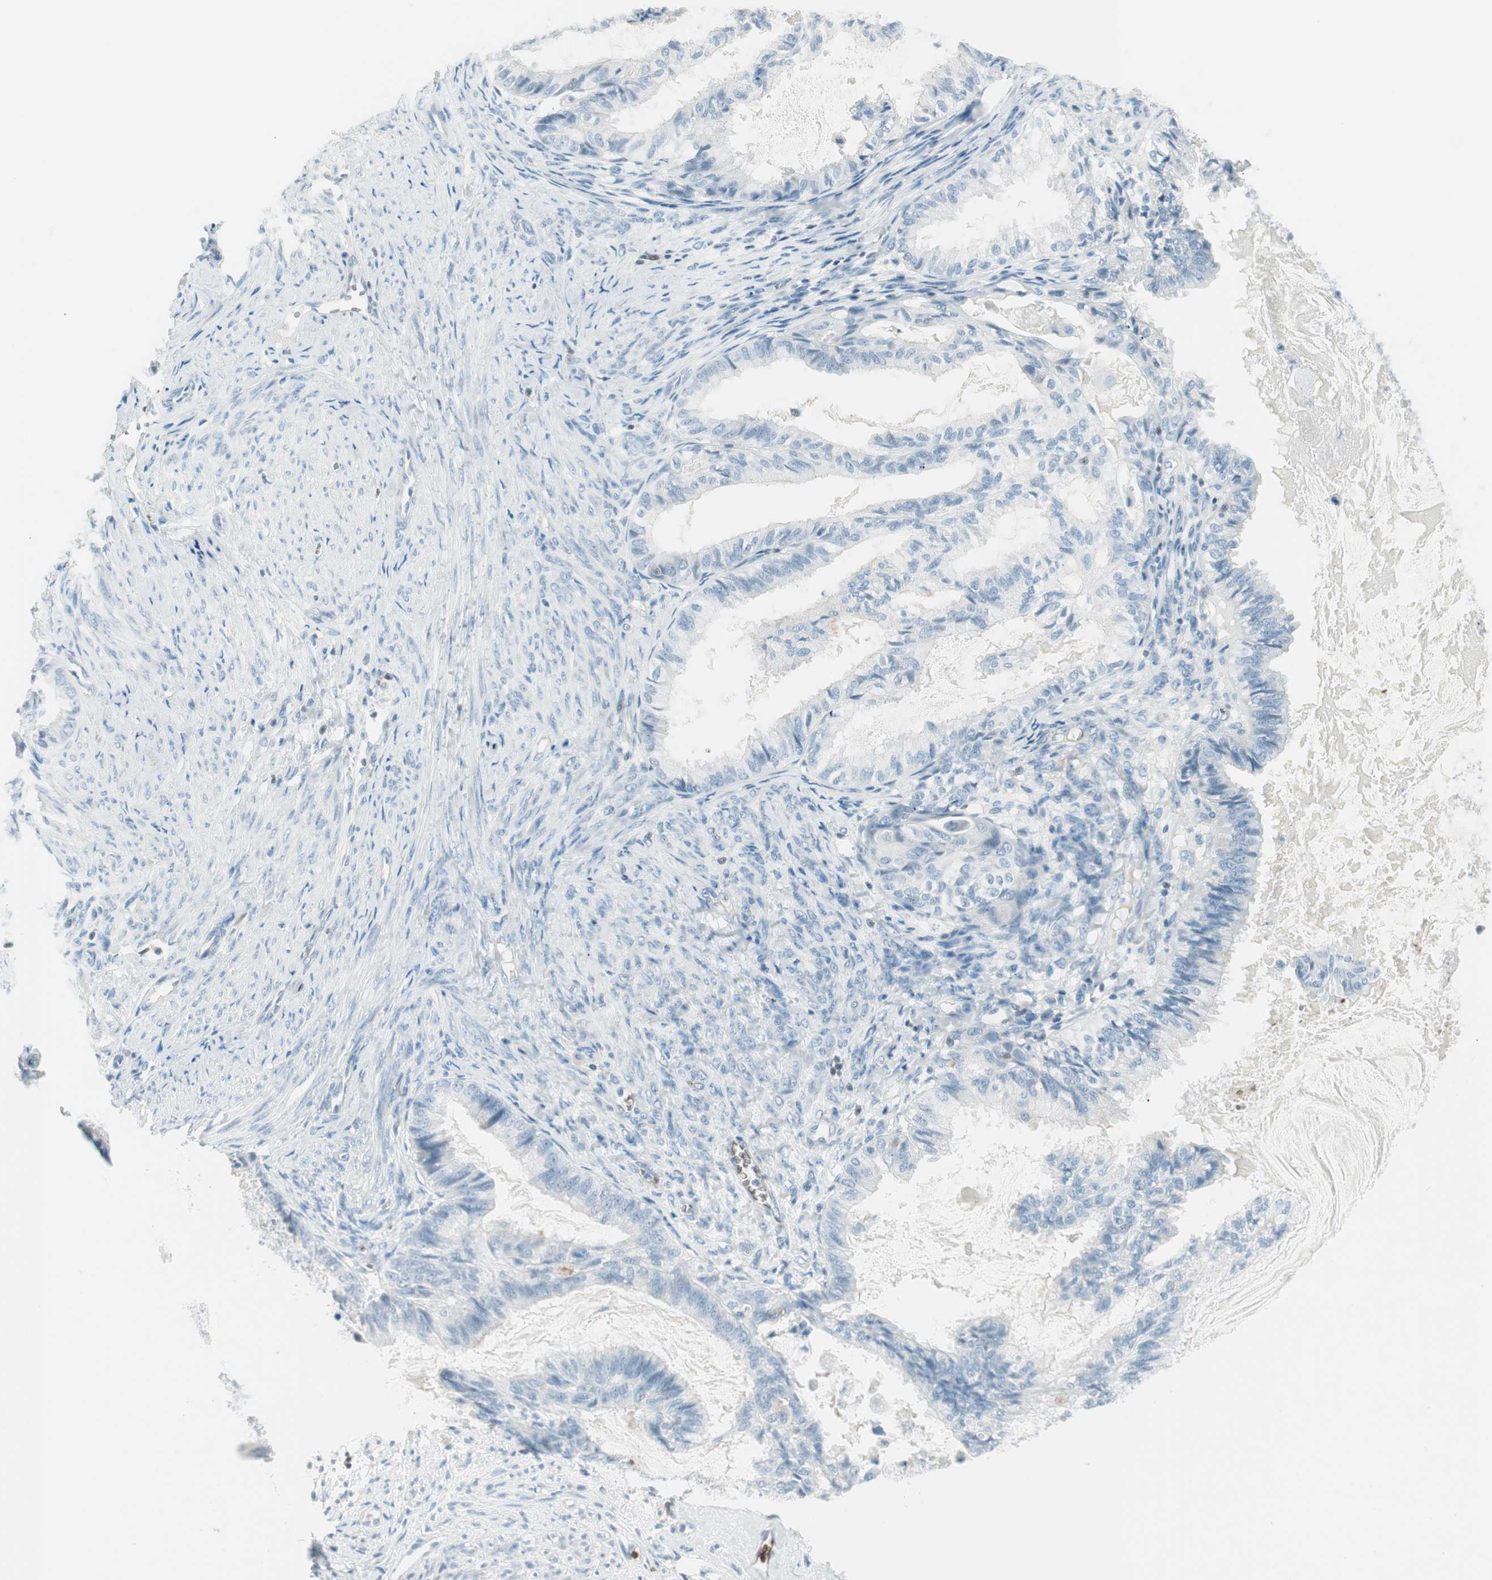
{"staining": {"intensity": "negative", "quantity": "none", "location": "none"}, "tissue": "cervical cancer", "cell_type": "Tumor cells", "image_type": "cancer", "snomed": [{"axis": "morphology", "description": "Normal tissue, NOS"}, {"axis": "morphology", "description": "Adenocarcinoma, NOS"}, {"axis": "topography", "description": "Cervix"}, {"axis": "topography", "description": "Endometrium"}], "caption": "A micrograph of human cervical adenocarcinoma is negative for staining in tumor cells.", "gene": "MAP4K1", "patient": {"sex": "female", "age": 86}}